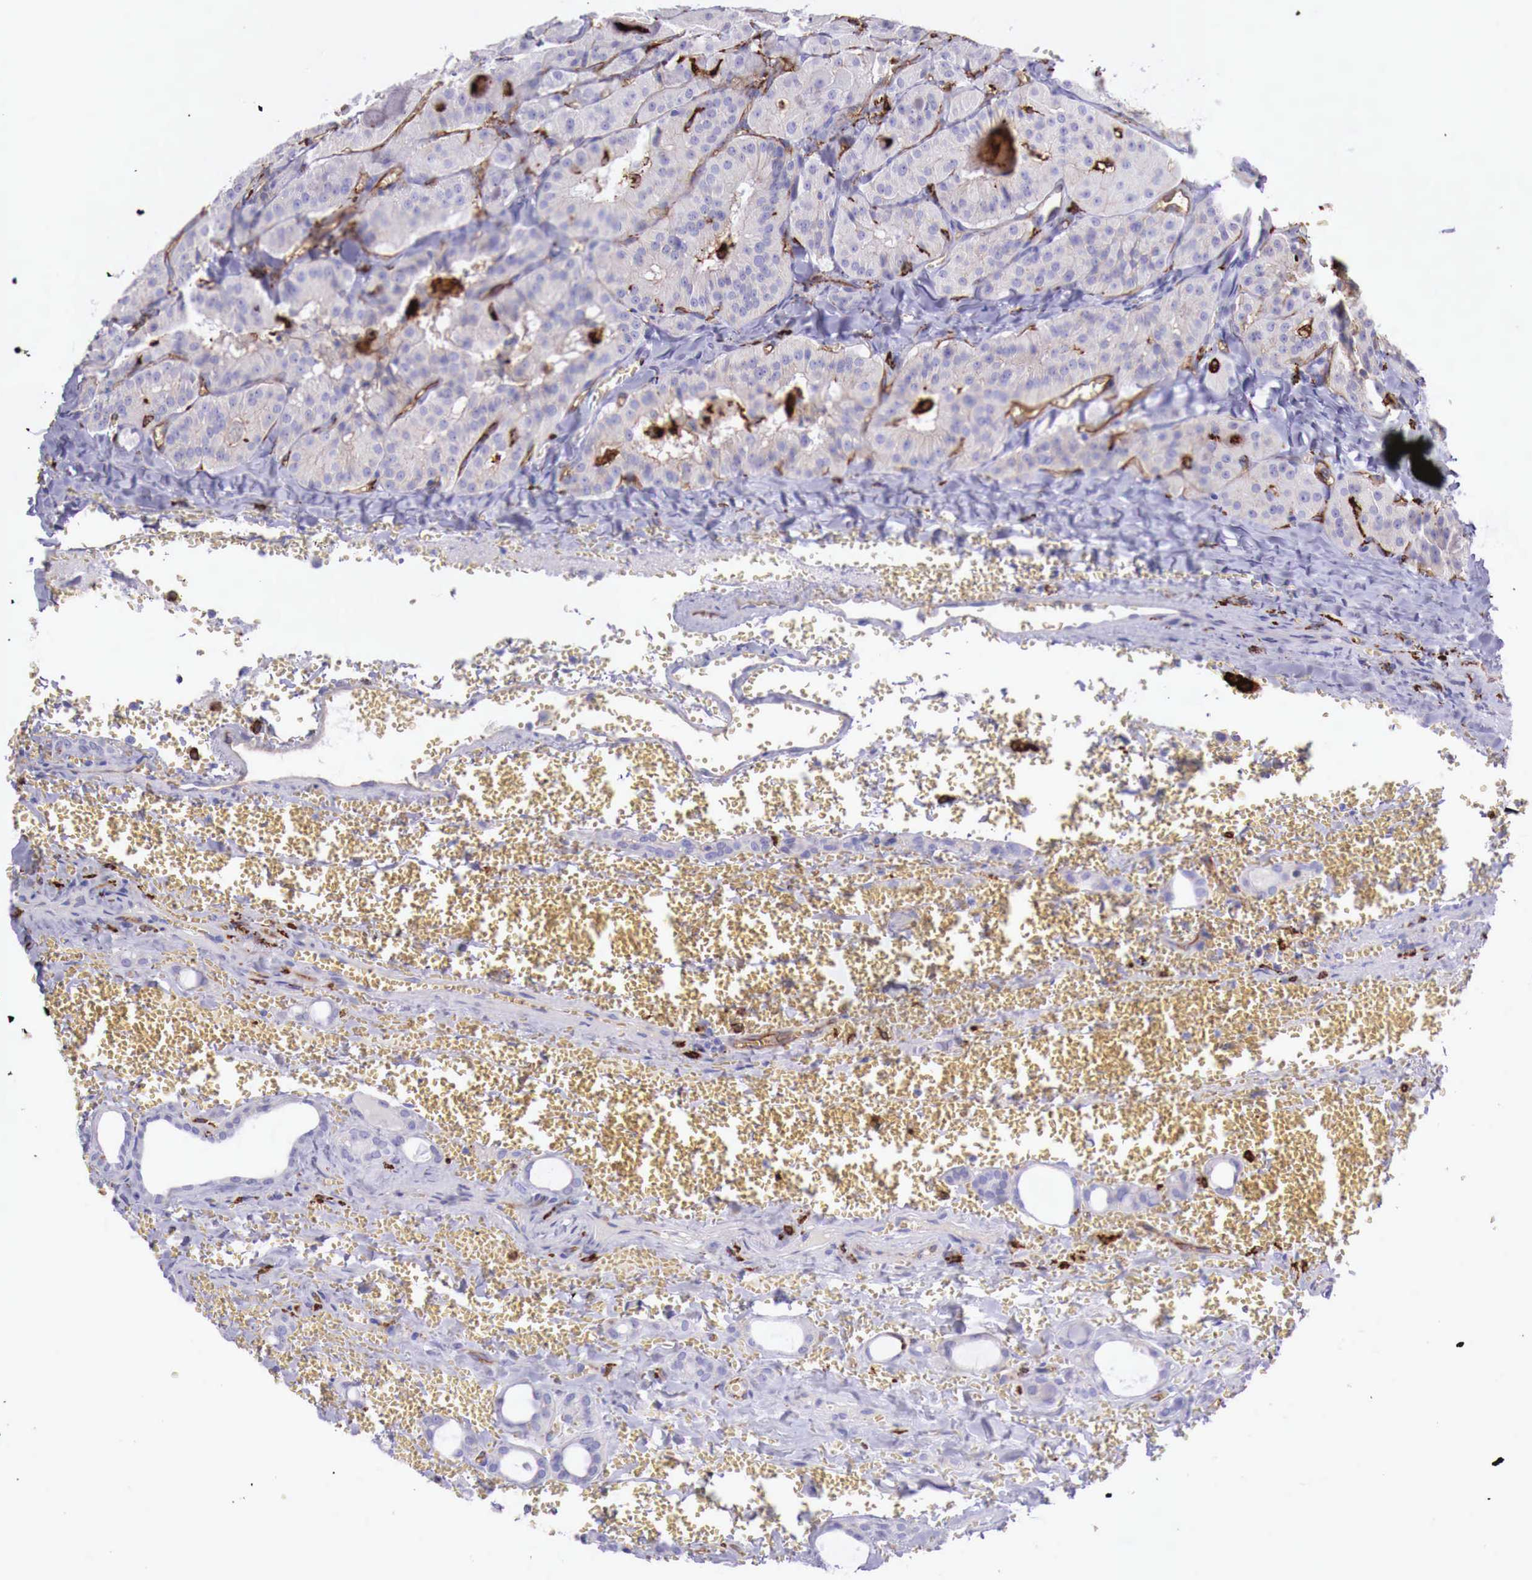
{"staining": {"intensity": "negative", "quantity": "none", "location": "none"}, "tissue": "thyroid cancer", "cell_type": "Tumor cells", "image_type": "cancer", "snomed": [{"axis": "morphology", "description": "Carcinoma, NOS"}, {"axis": "topography", "description": "Thyroid gland"}], "caption": "Protein analysis of thyroid cancer displays no significant staining in tumor cells. (DAB (3,3'-diaminobenzidine) IHC with hematoxylin counter stain).", "gene": "MSR1", "patient": {"sex": "male", "age": 76}}